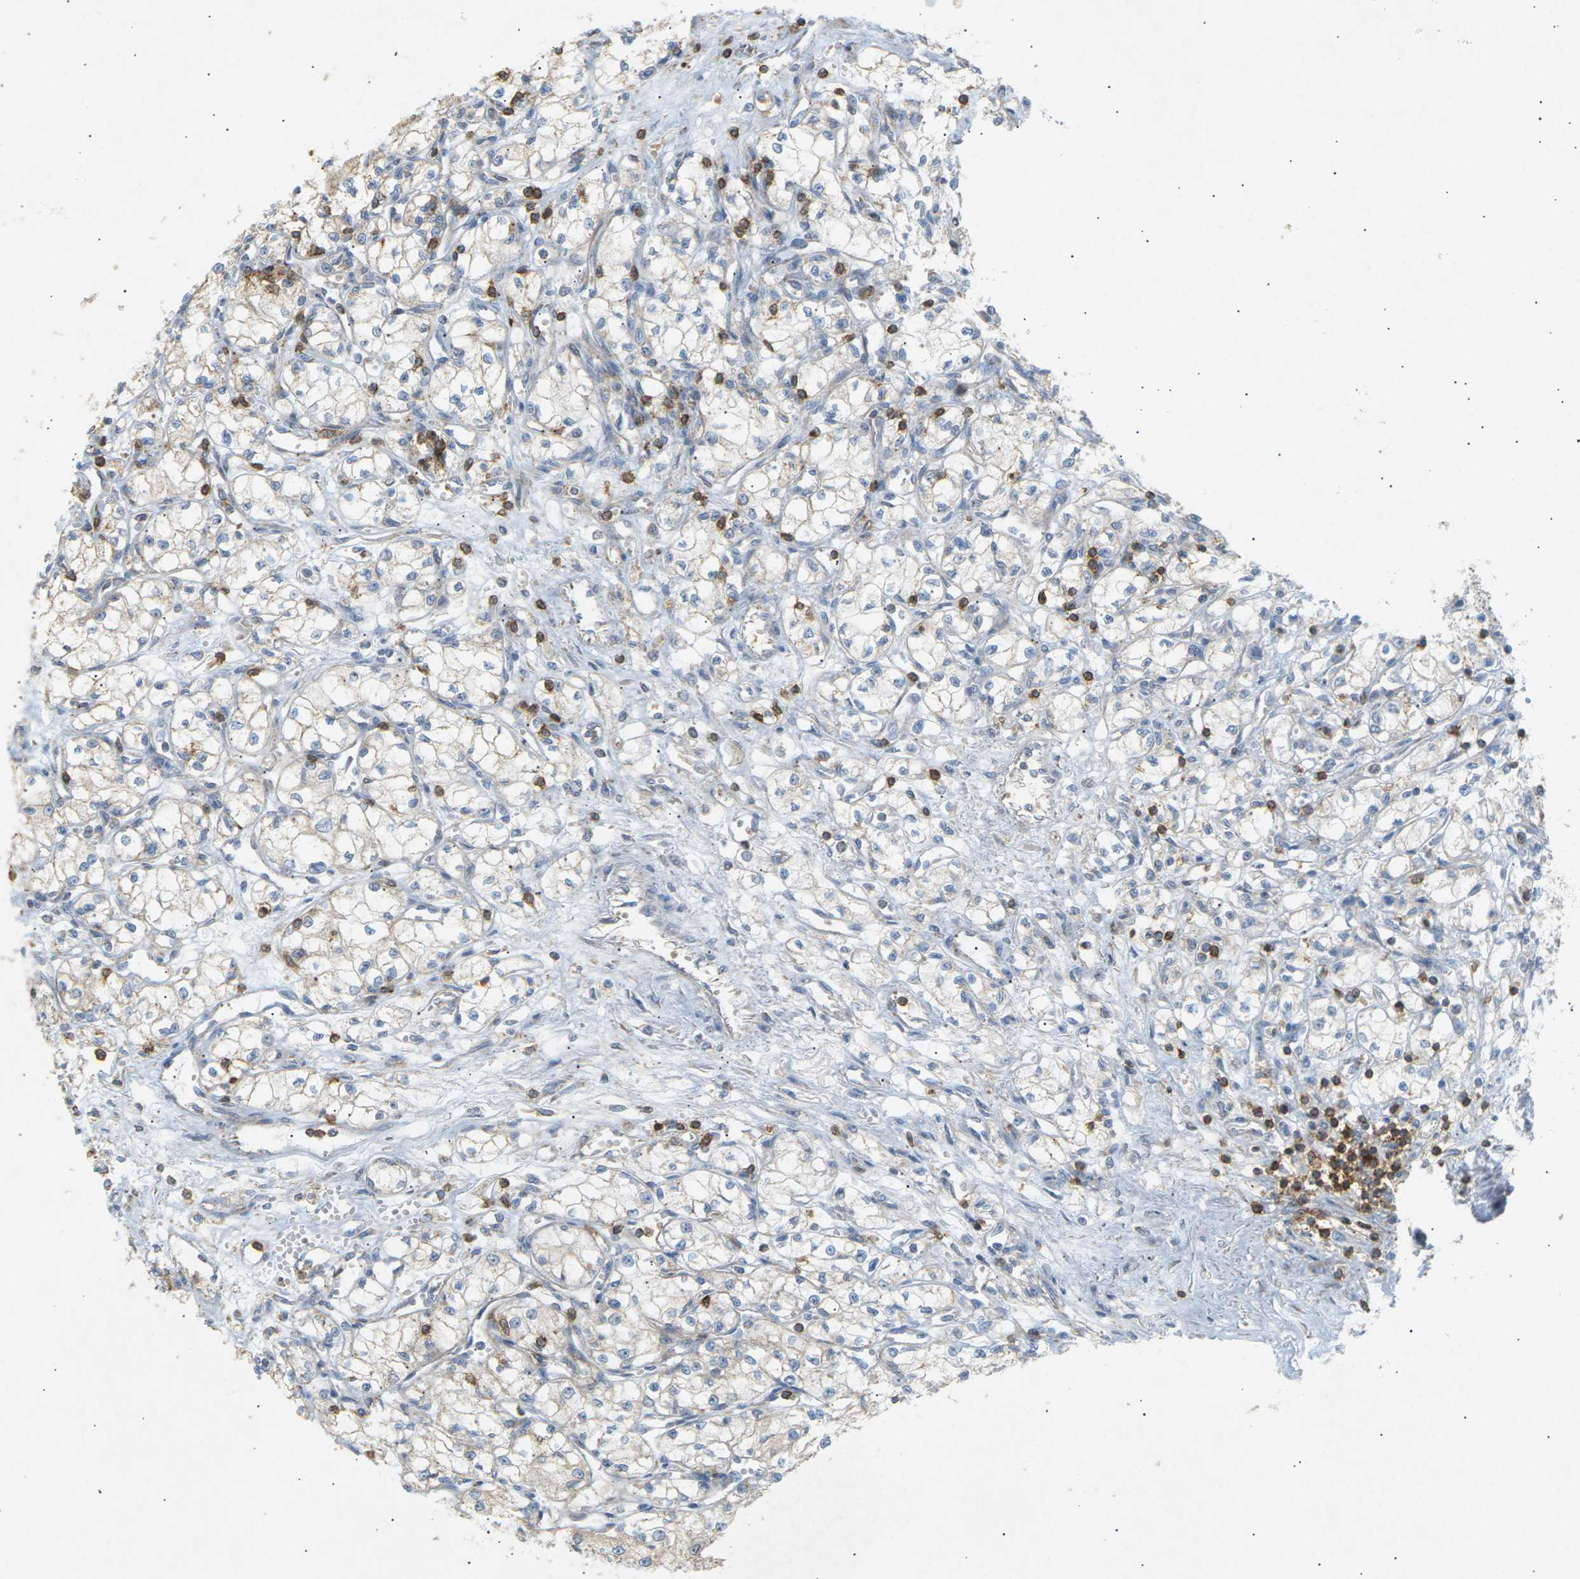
{"staining": {"intensity": "moderate", "quantity": "25%-75%", "location": "cytoplasmic/membranous"}, "tissue": "renal cancer", "cell_type": "Tumor cells", "image_type": "cancer", "snomed": [{"axis": "morphology", "description": "Normal tissue, NOS"}, {"axis": "morphology", "description": "Adenocarcinoma, NOS"}, {"axis": "topography", "description": "Kidney"}], "caption": "The photomicrograph demonstrates immunohistochemical staining of renal cancer (adenocarcinoma). There is moderate cytoplasmic/membranous expression is appreciated in about 25%-75% of tumor cells.", "gene": "LIME1", "patient": {"sex": "male", "age": 59}}